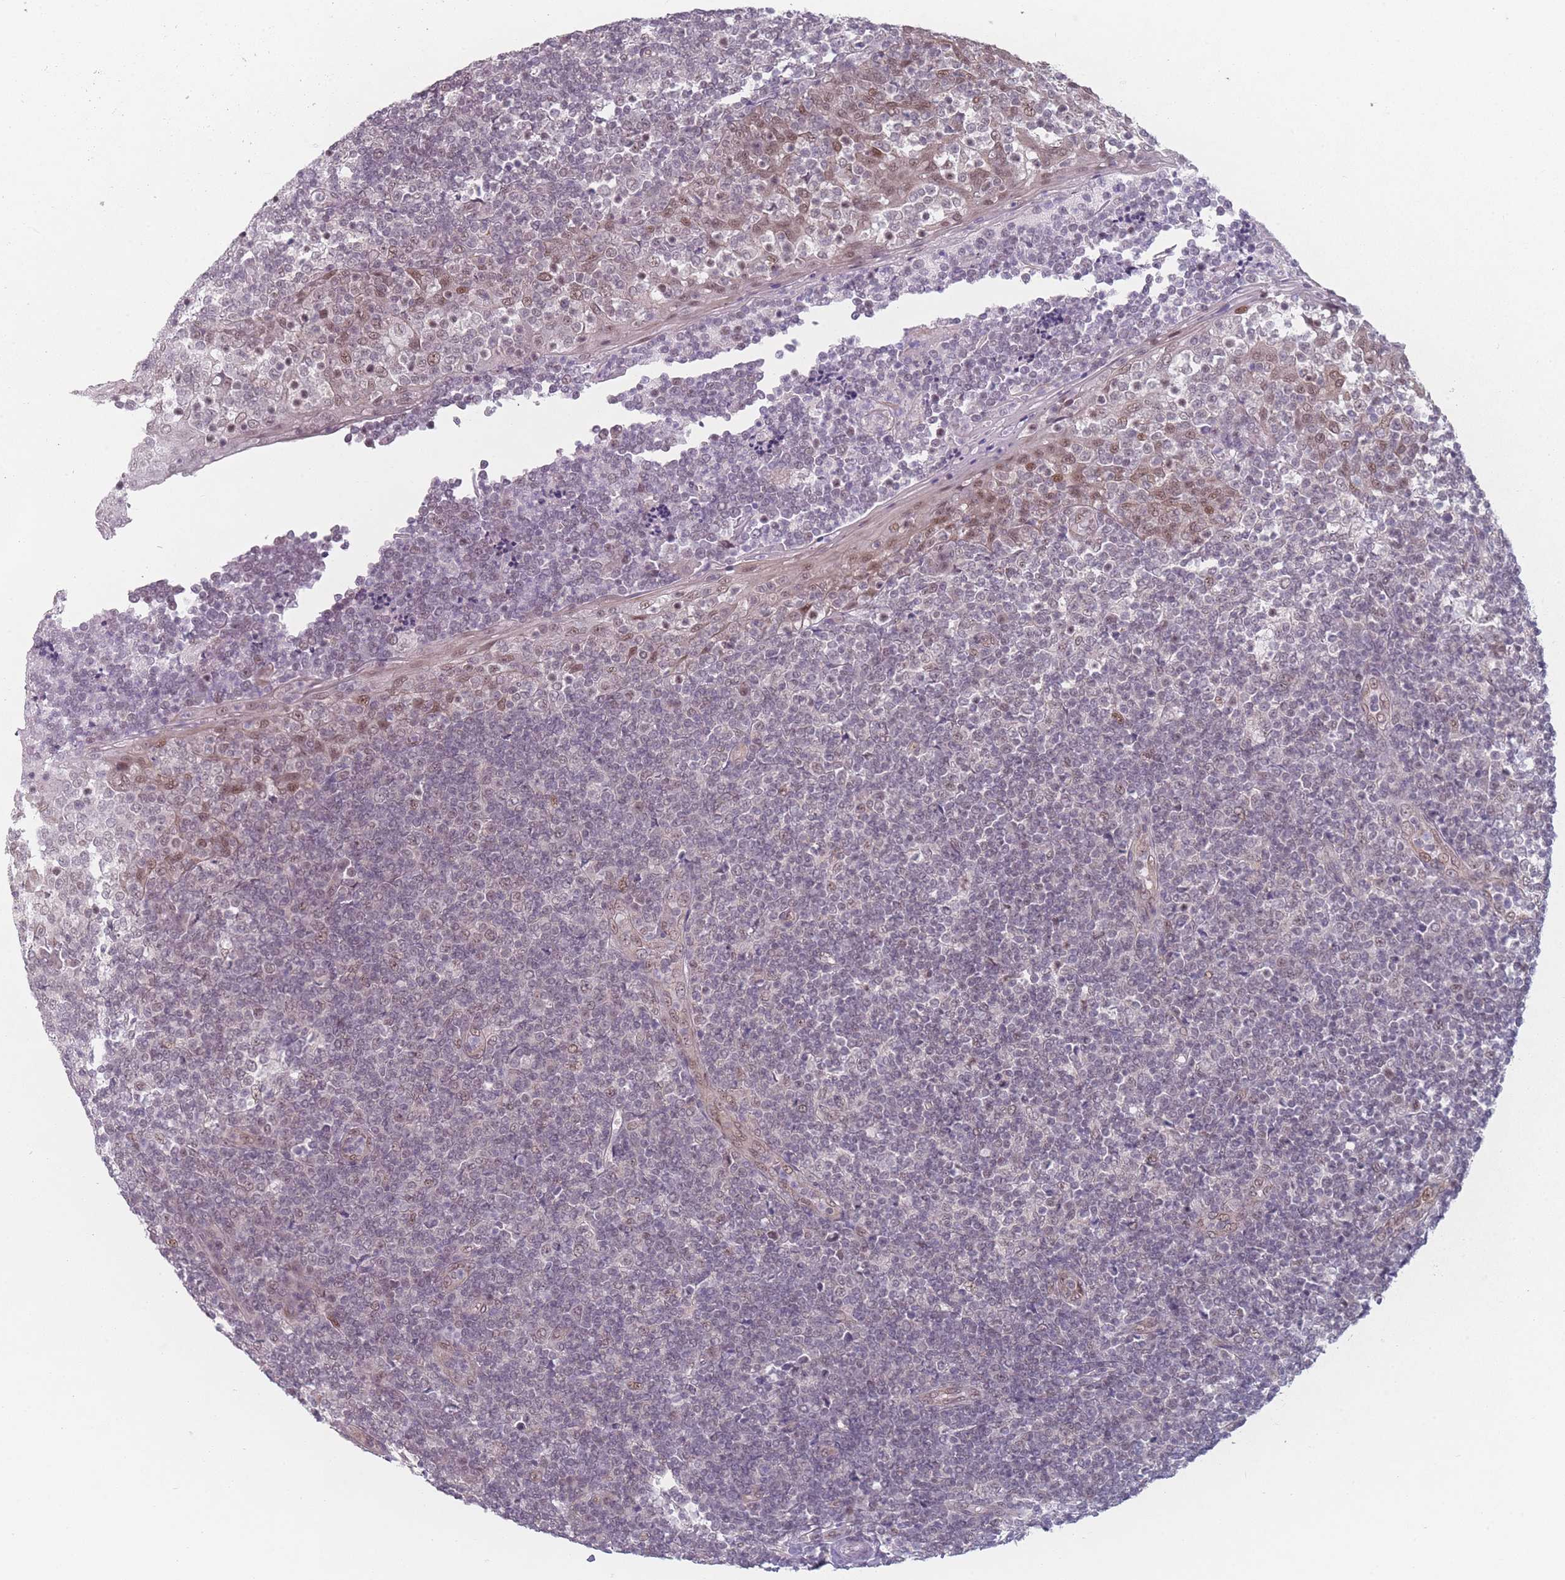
{"staining": {"intensity": "weak", "quantity": "<25%", "location": "nuclear"}, "tissue": "tonsil", "cell_type": "Germinal center cells", "image_type": "normal", "snomed": [{"axis": "morphology", "description": "Normal tissue, NOS"}, {"axis": "topography", "description": "Tonsil"}], "caption": "IHC micrograph of unremarkable tonsil: tonsil stained with DAB (3,3'-diaminobenzidine) demonstrates no significant protein expression in germinal center cells. The staining is performed using DAB brown chromogen with nuclei counter-stained in using hematoxylin.", "gene": "ZC3H14", "patient": {"sex": "female", "age": 19}}